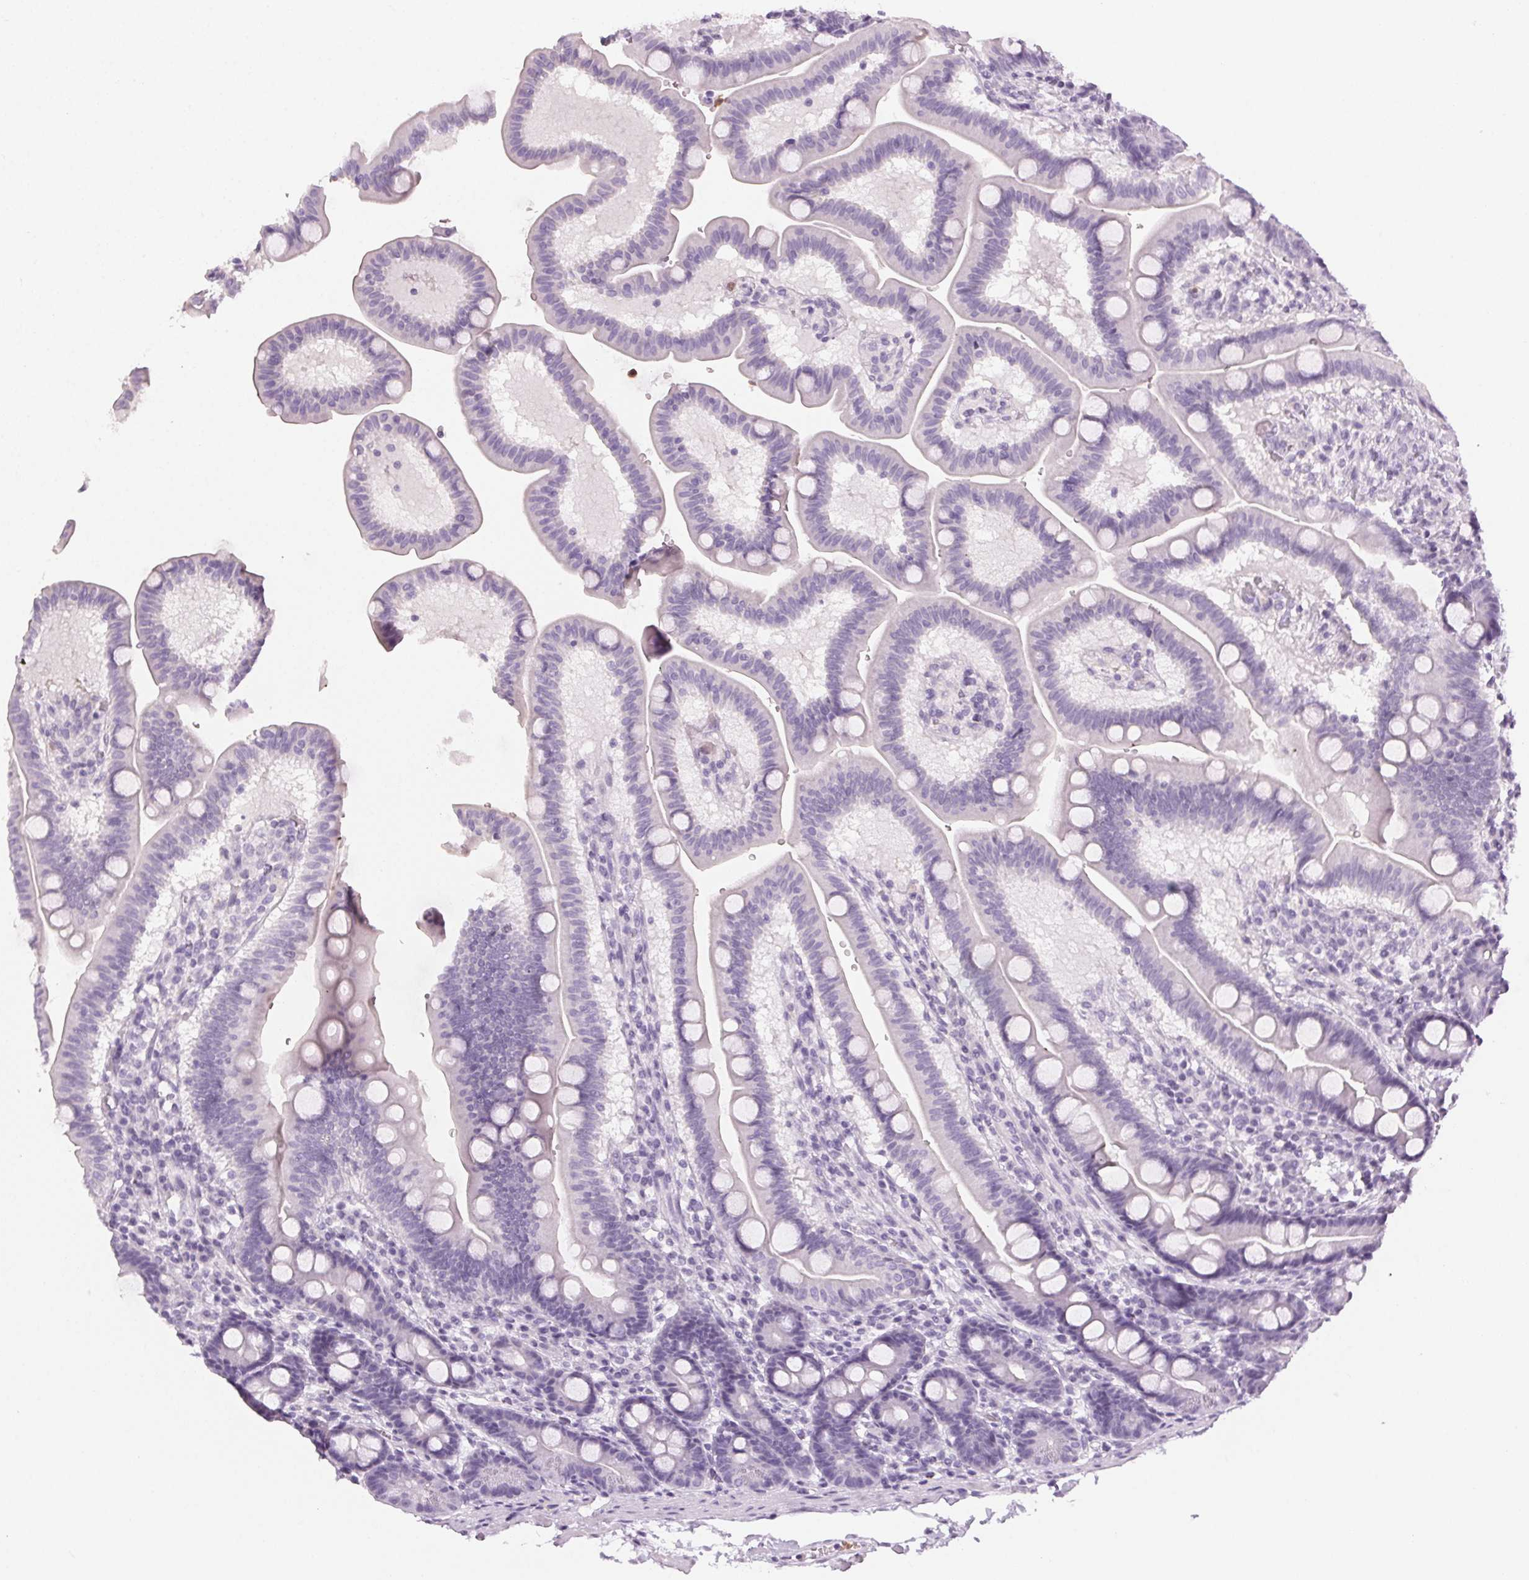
{"staining": {"intensity": "negative", "quantity": "none", "location": "none"}, "tissue": "duodenum", "cell_type": "Glandular cells", "image_type": "normal", "snomed": [{"axis": "morphology", "description": "Normal tissue, NOS"}, {"axis": "topography", "description": "Duodenum"}], "caption": "Immunohistochemical staining of benign duodenum reveals no significant staining in glandular cells. (Immunohistochemistry (ihc), brightfield microscopy, high magnification).", "gene": "MPO", "patient": {"sex": "male", "age": 59}}